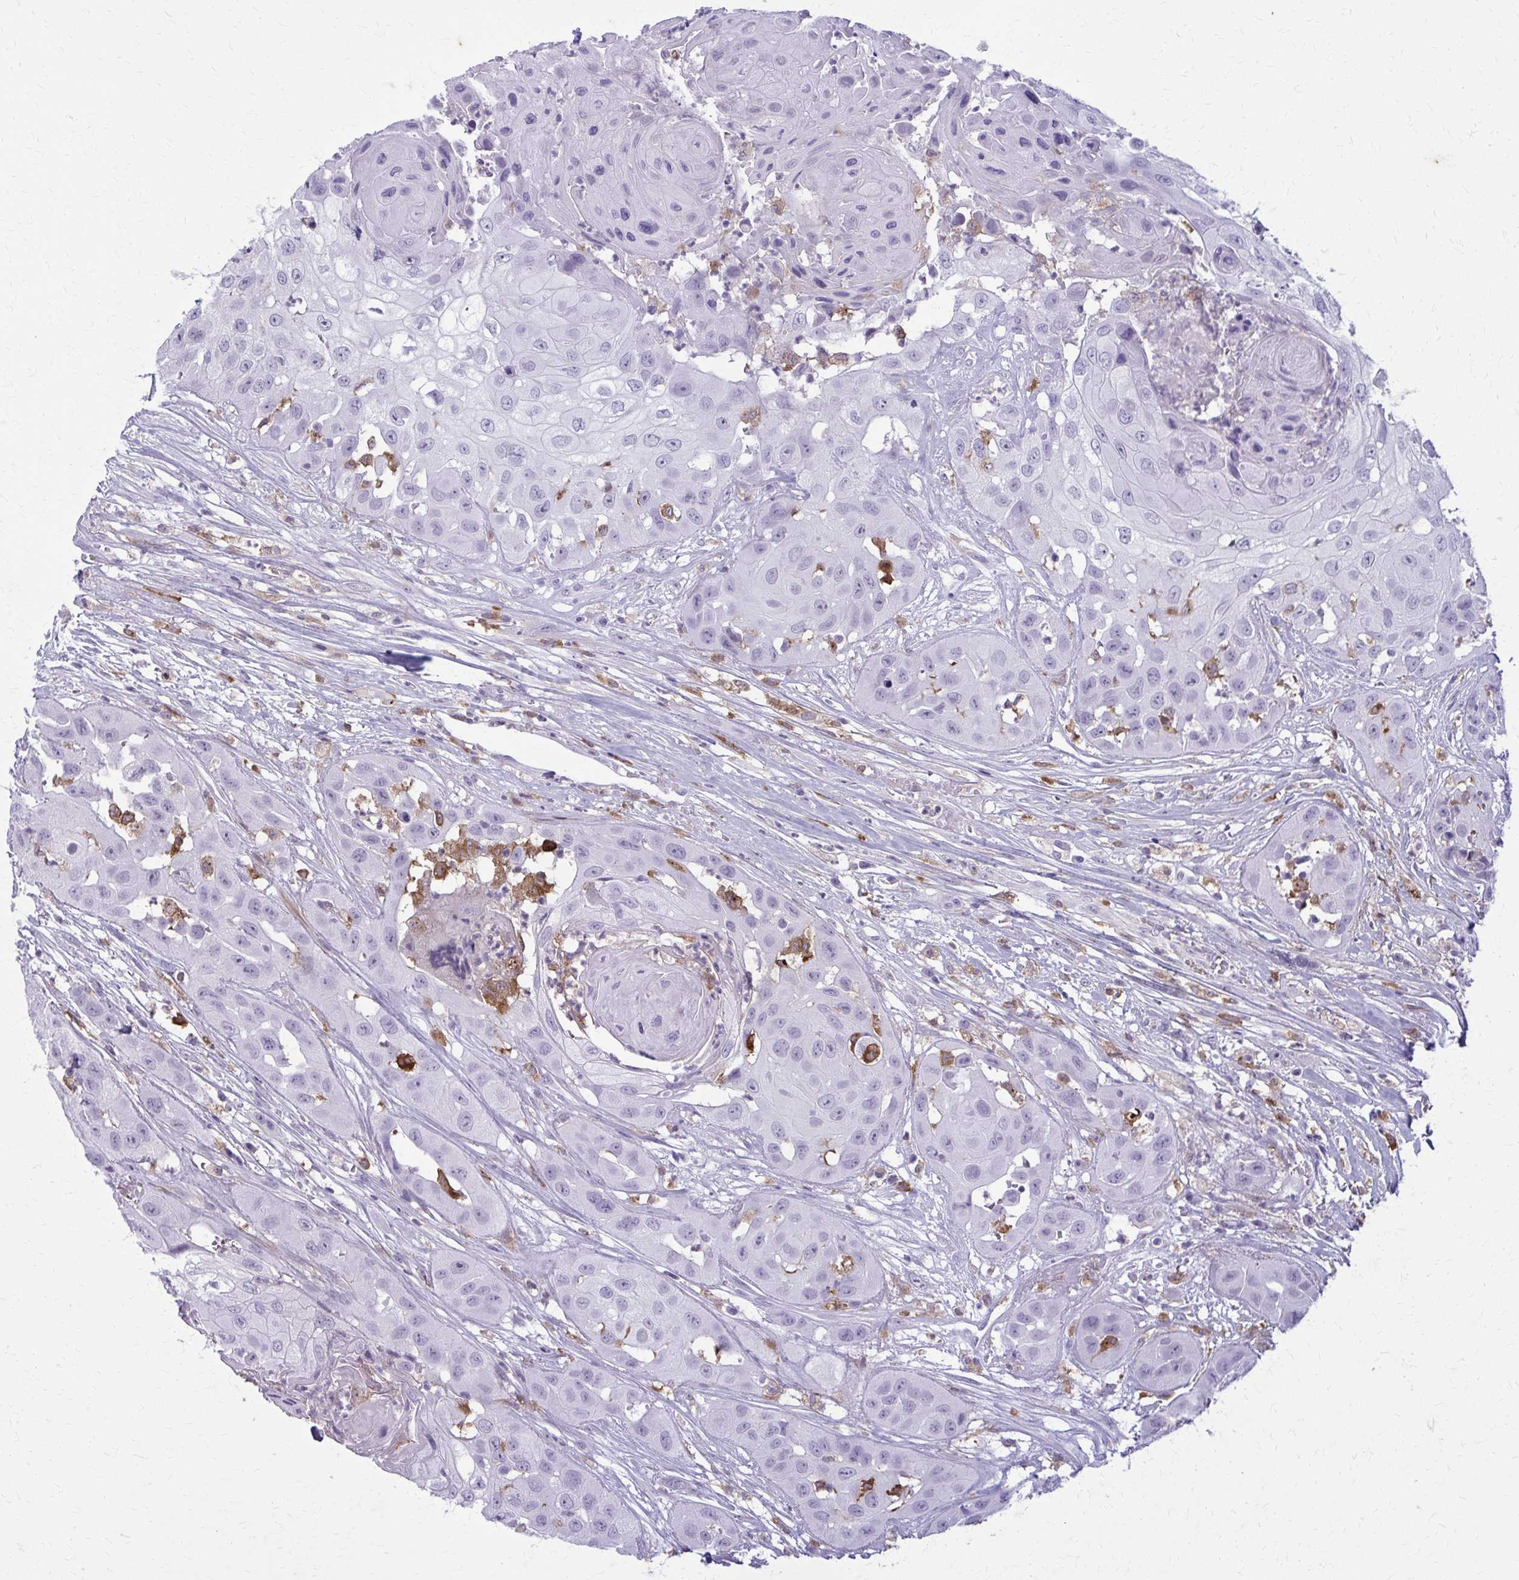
{"staining": {"intensity": "negative", "quantity": "none", "location": "none"}, "tissue": "head and neck cancer", "cell_type": "Tumor cells", "image_type": "cancer", "snomed": [{"axis": "morphology", "description": "Squamous cell carcinoma, NOS"}, {"axis": "topography", "description": "Head-Neck"}], "caption": "A histopathology image of human head and neck cancer (squamous cell carcinoma) is negative for staining in tumor cells.", "gene": "CARD9", "patient": {"sex": "male", "age": 83}}